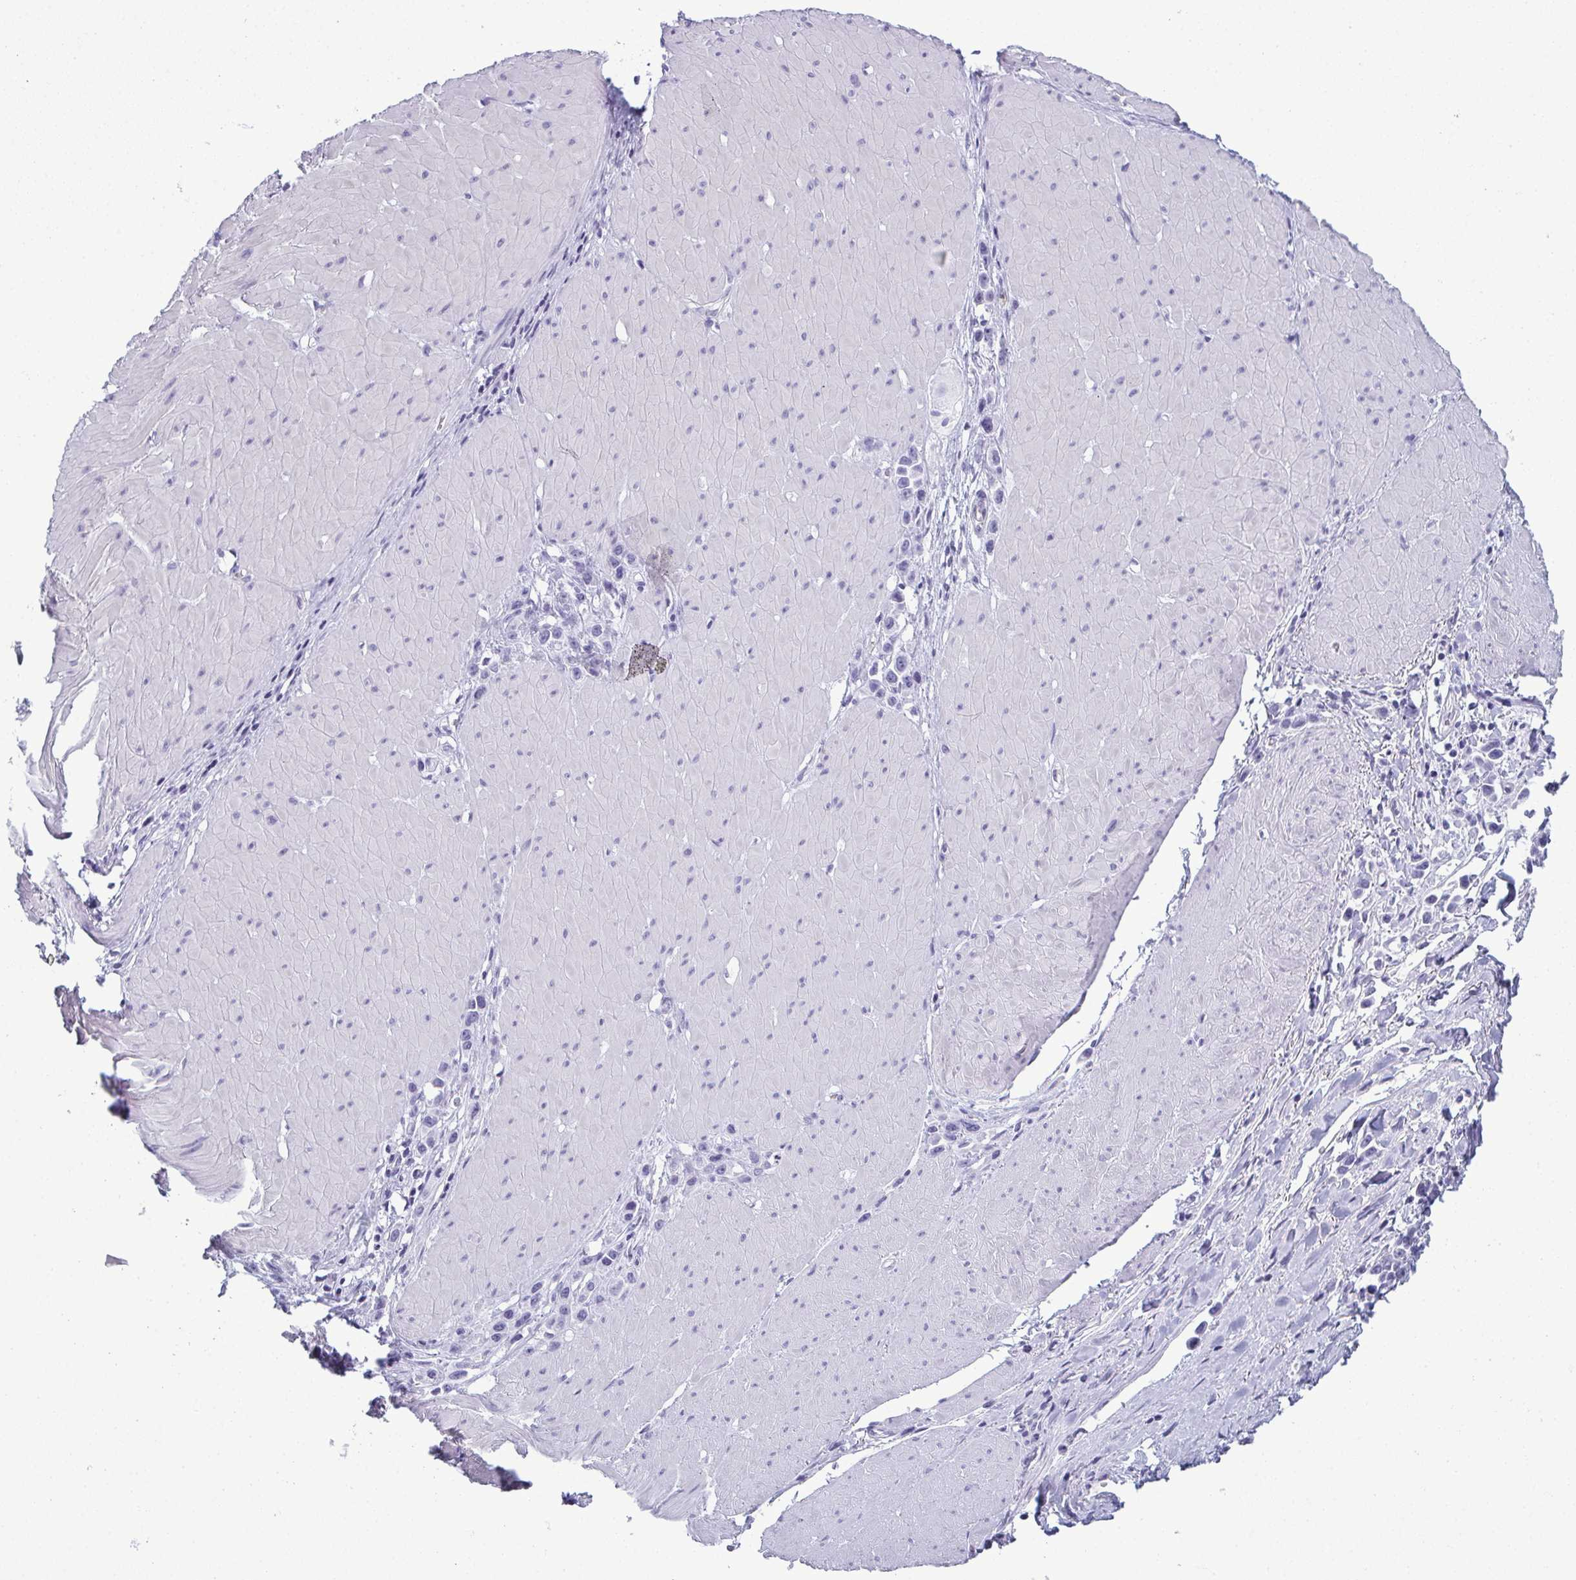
{"staining": {"intensity": "negative", "quantity": "none", "location": "none"}, "tissue": "stomach cancer", "cell_type": "Tumor cells", "image_type": "cancer", "snomed": [{"axis": "morphology", "description": "Adenocarcinoma, NOS"}, {"axis": "topography", "description": "Stomach"}], "caption": "High power microscopy photomicrograph of an IHC image of stomach cancer (adenocarcinoma), revealing no significant staining in tumor cells.", "gene": "CDA", "patient": {"sex": "male", "age": 47}}